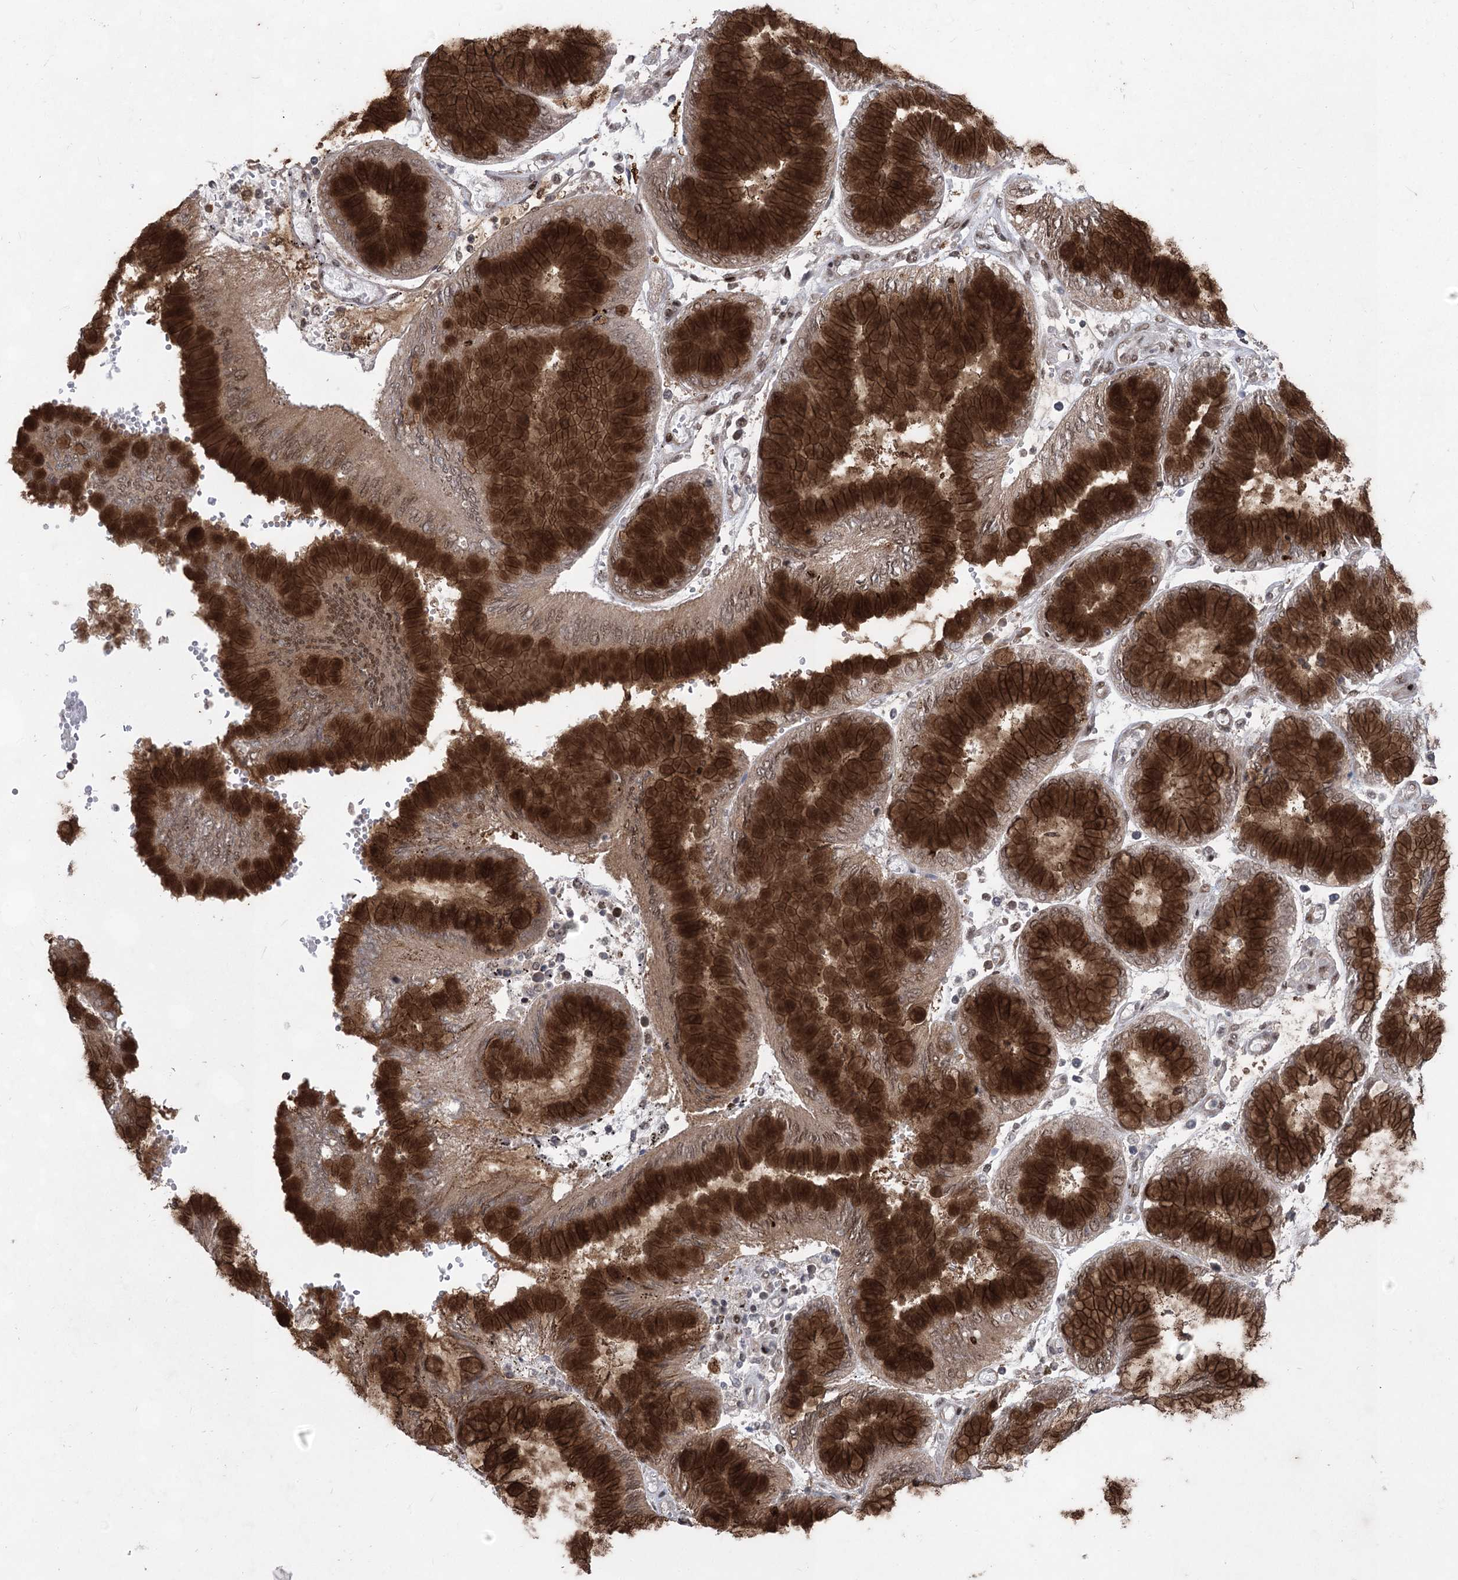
{"staining": {"intensity": "strong", "quantity": ">75%", "location": "cytoplasmic/membranous,nuclear"}, "tissue": "stomach cancer", "cell_type": "Tumor cells", "image_type": "cancer", "snomed": [{"axis": "morphology", "description": "Adenocarcinoma, NOS"}, {"axis": "topography", "description": "Stomach"}], "caption": "Protein positivity by immunohistochemistry (IHC) shows strong cytoplasmic/membranous and nuclear positivity in approximately >75% of tumor cells in stomach cancer (adenocarcinoma). The staining was performed using DAB (3,3'-diaminobenzidine) to visualize the protein expression in brown, while the nuclei were stained in blue with hematoxylin (Magnification: 20x).", "gene": "ZCCHC8", "patient": {"sex": "male", "age": 76}}